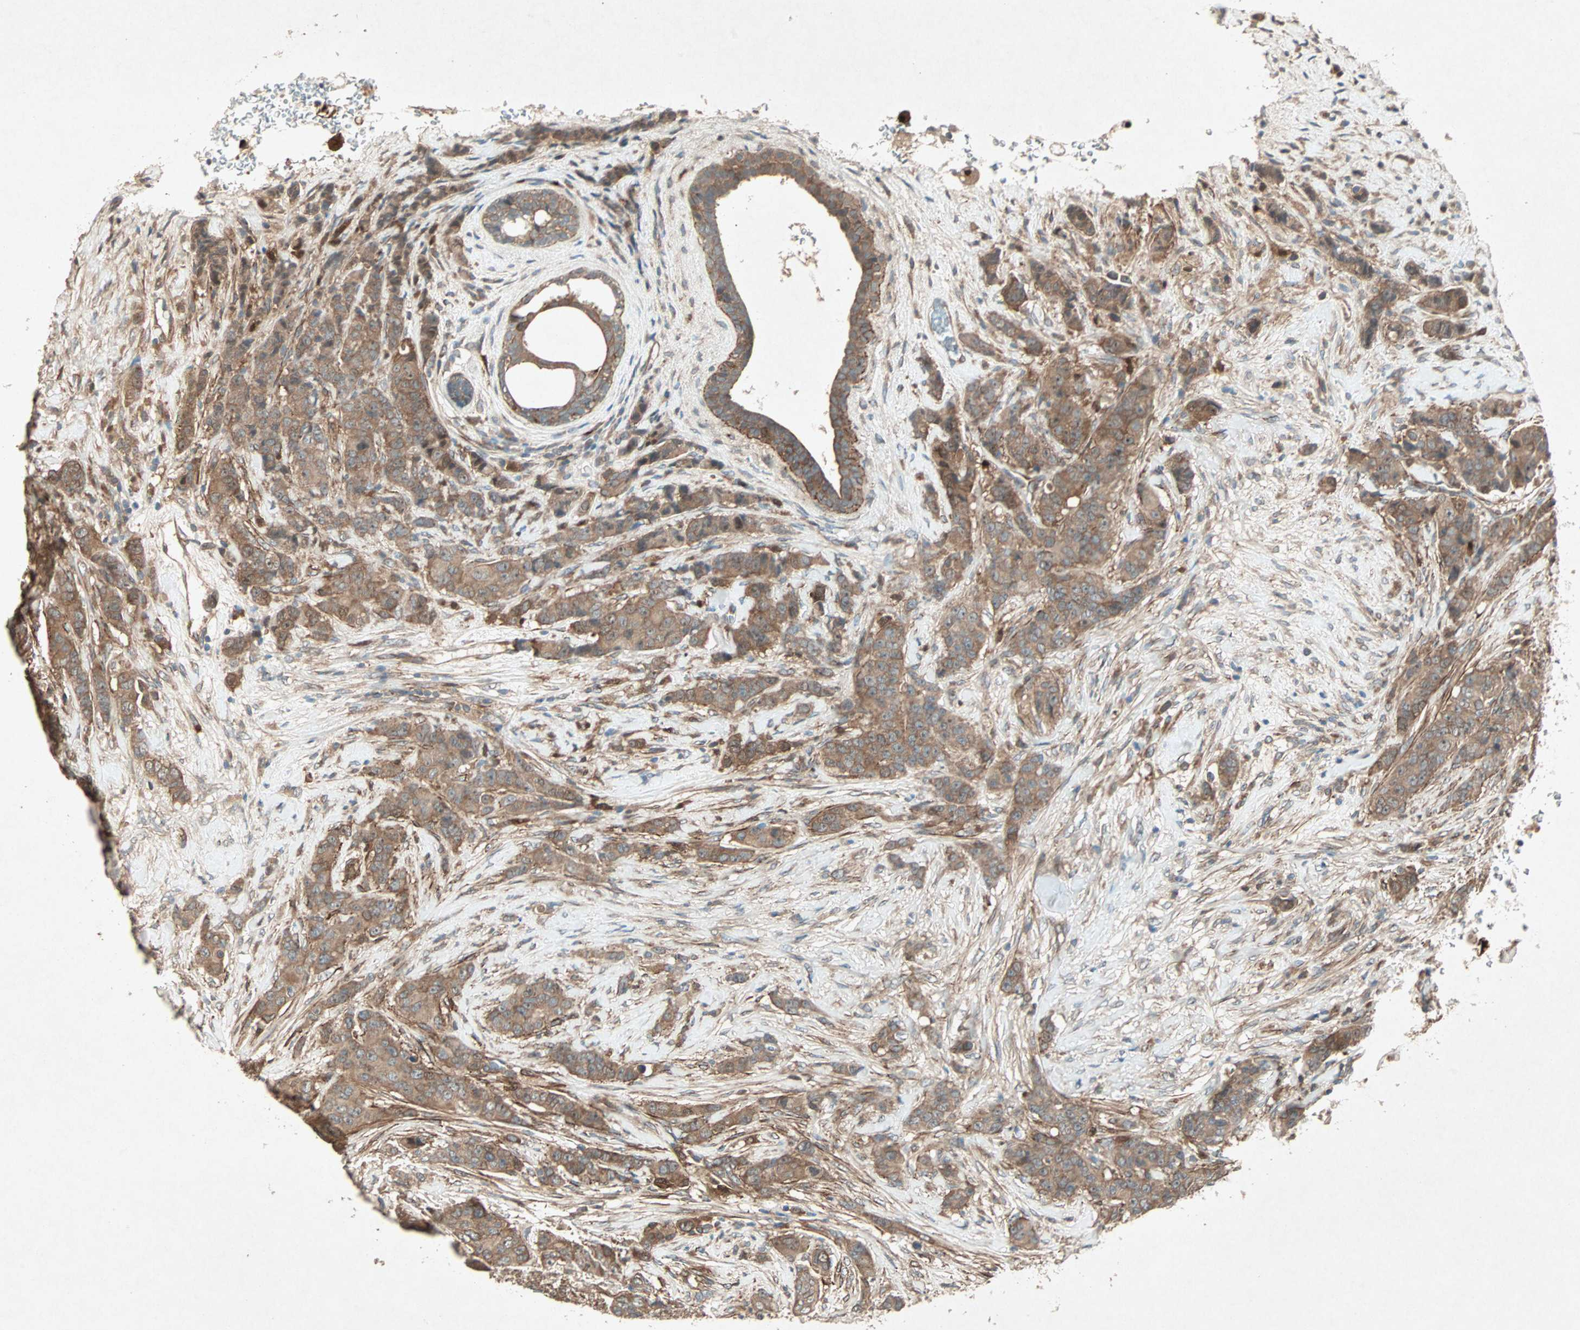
{"staining": {"intensity": "moderate", "quantity": ">75%", "location": "cytoplasmic/membranous"}, "tissue": "breast cancer", "cell_type": "Tumor cells", "image_type": "cancer", "snomed": [{"axis": "morphology", "description": "Duct carcinoma"}, {"axis": "topography", "description": "Breast"}], "caption": "A brown stain shows moderate cytoplasmic/membranous positivity of a protein in invasive ductal carcinoma (breast) tumor cells.", "gene": "SDSL", "patient": {"sex": "female", "age": 40}}